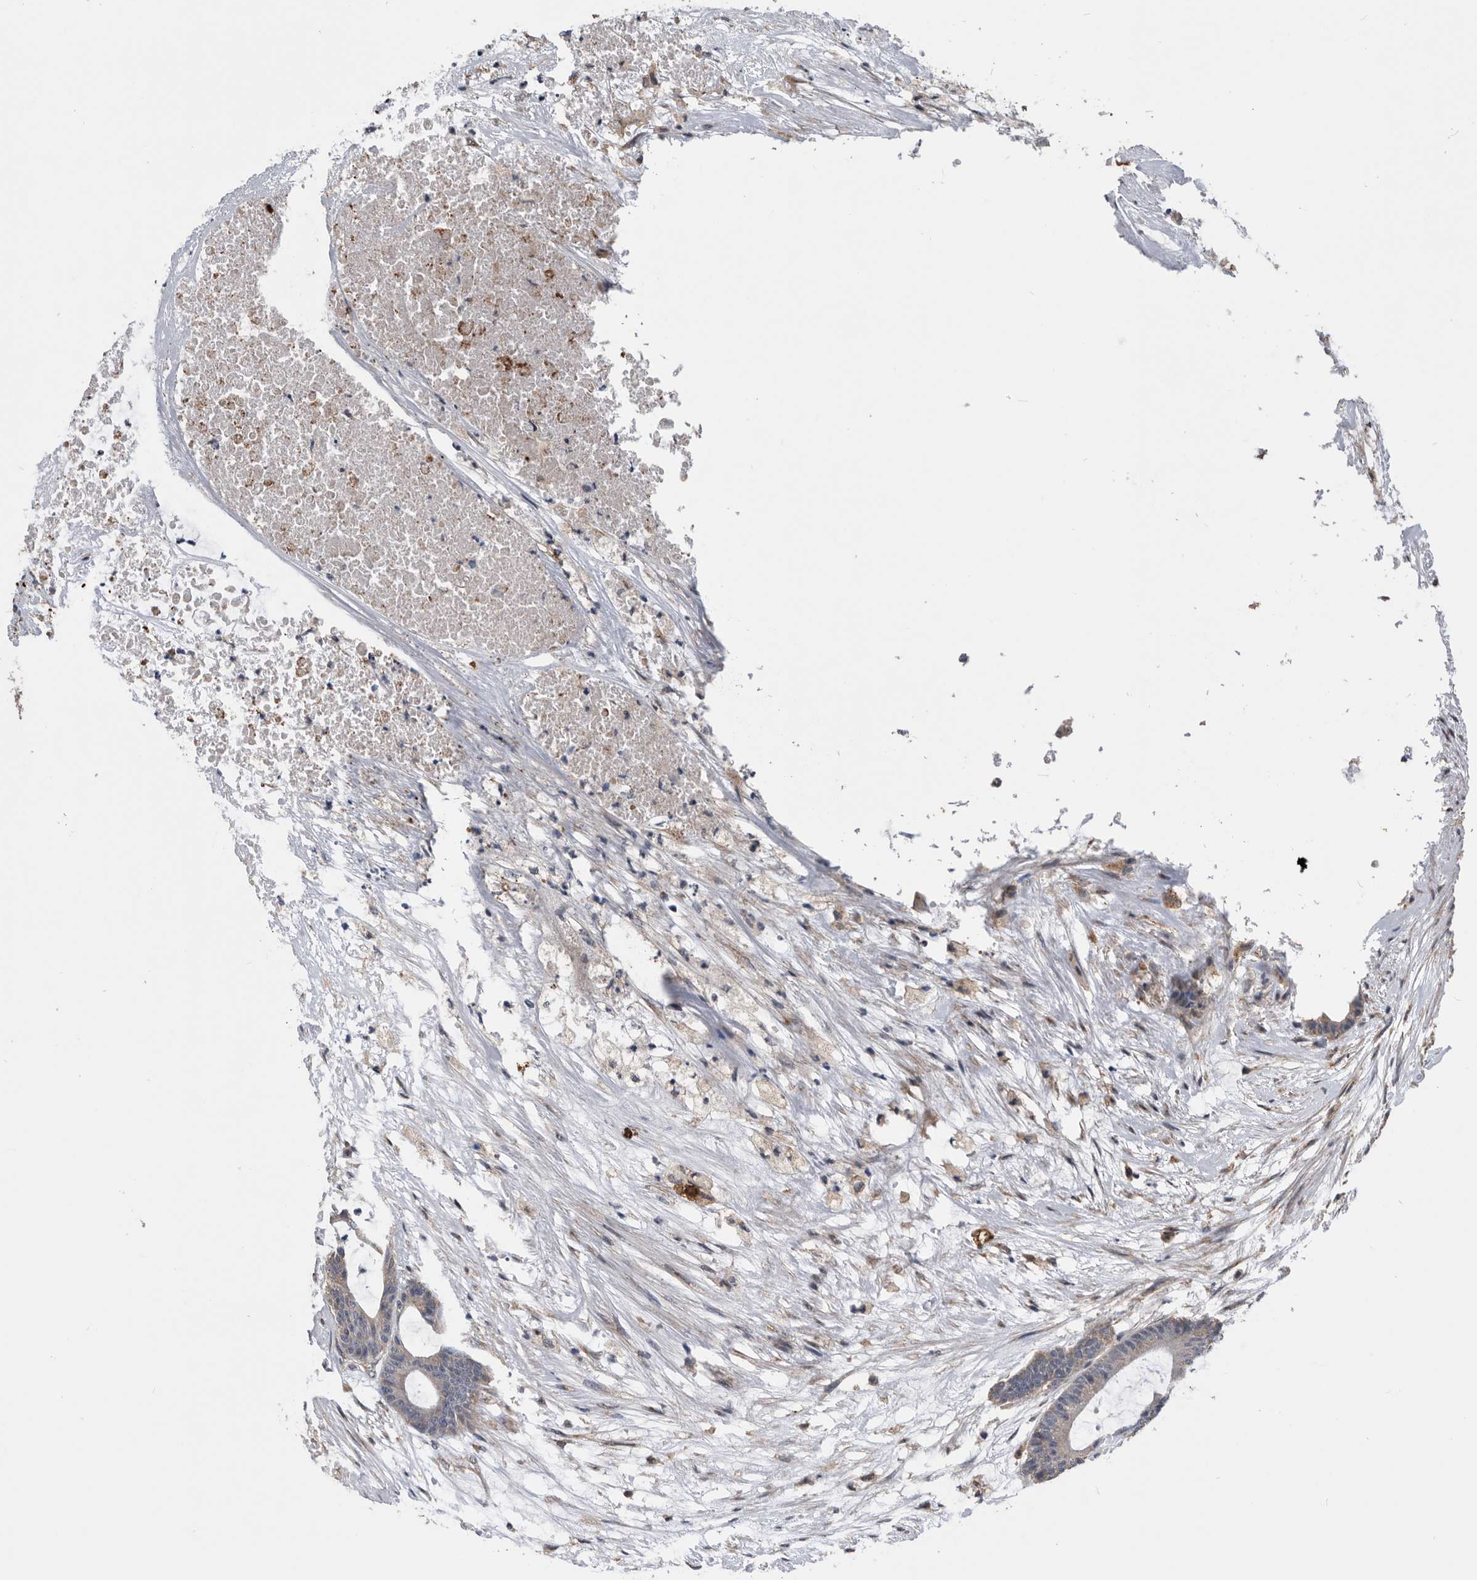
{"staining": {"intensity": "weak", "quantity": "25%-75%", "location": "cytoplasmic/membranous"}, "tissue": "colorectal cancer", "cell_type": "Tumor cells", "image_type": "cancer", "snomed": [{"axis": "morphology", "description": "Adenocarcinoma, NOS"}, {"axis": "topography", "description": "Colon"}], "caption": "Human colorectal adenocarcinoma stained with a protein marker demonstrates weak staining in tumor cells.", "gene": "NRBP1", "patient": {"sex": "female", "age": 84}}